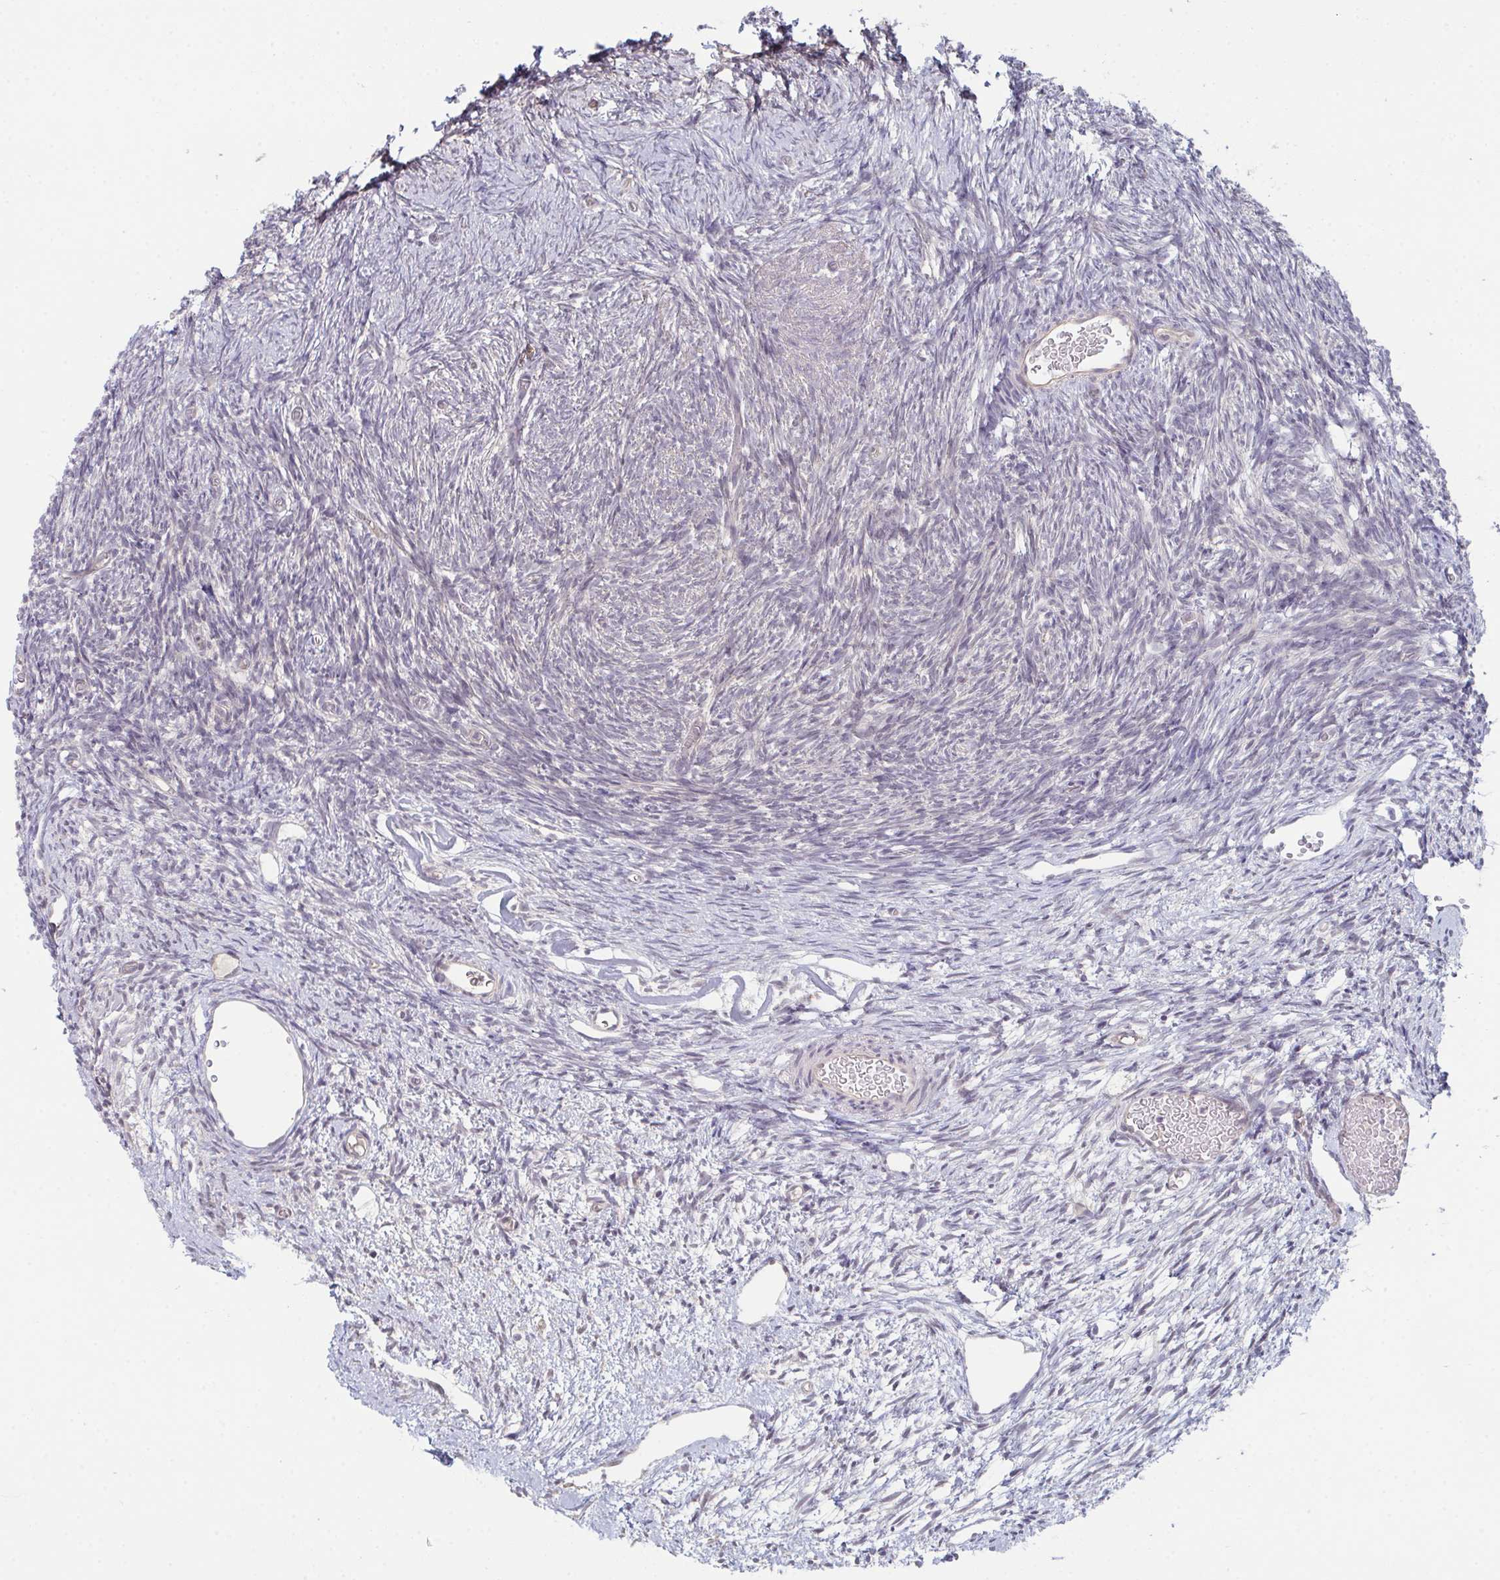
{"staining": {"intensity": "negative", "quantity": "none", "location": "none"}, "tissue": "ovary", "cell_type": "Ovarian stroma cells", "image_type": "normal", "snomed": [{"axis": "morphology", "description": "Normal tissue, NOS"}, {"axis": "topography", "description": "Ovary"}], "caption": "An IHC image of unremarkable ovary is shown. There is no staining in ovarian stroma cells of ovary.", "gene": "ZNF214", "patient": {"sex": "female", "age": 39}}